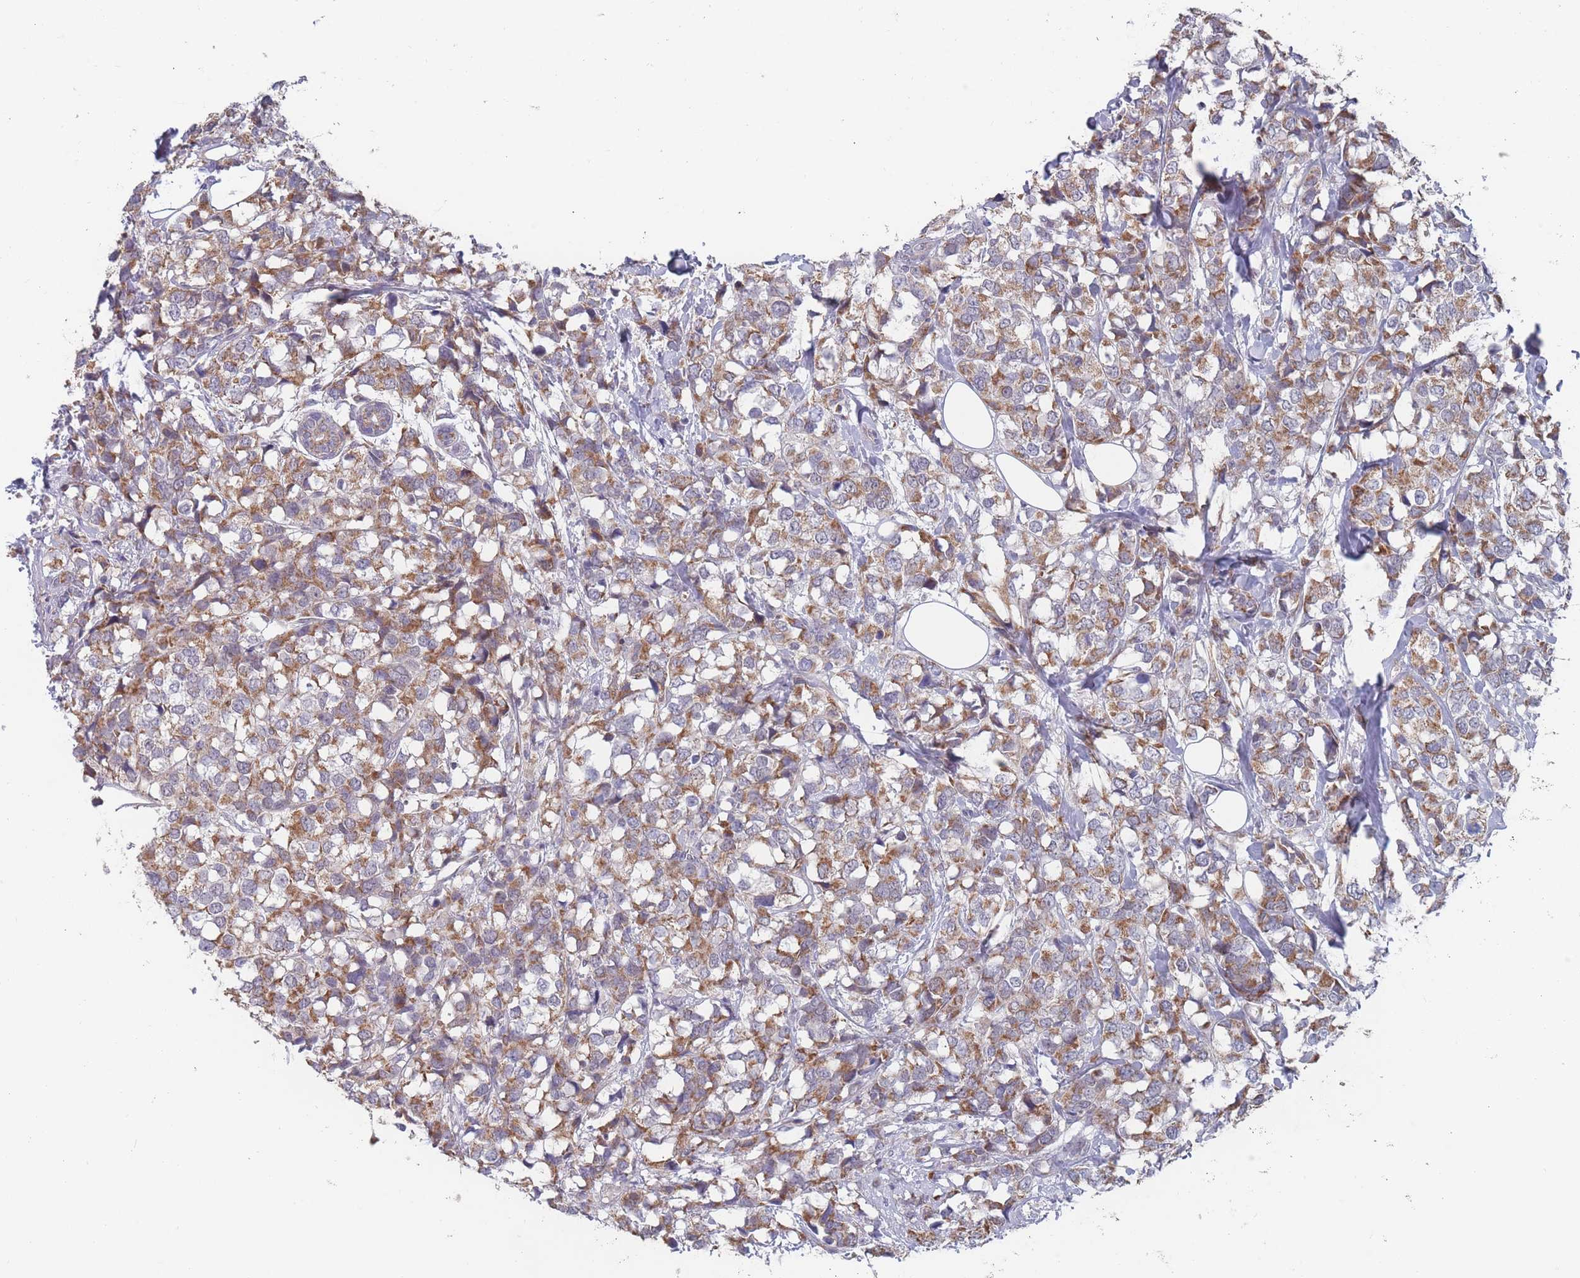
{"staining": {"intensity": "moderate", "quantity": ">75%", "location": "cytoplasmic/membranous"}, "tissue": "breast cancer", "cell_type": "Tumor cells", "image_type": "cancer", "snomed": [{"axis": "morphology", "description": "Lobular carcinoma"}, {"axis": "topography", "description": "Breast"}], "caption": "Breast cancer (lobular carcinoma) stained for a protein (brown) exhibits moderate cytoplasmic/membranous positive positivity in about >75% of tumor cells.", "gene": "PEX7", "patient": {"sex": "female", "age": 59}}